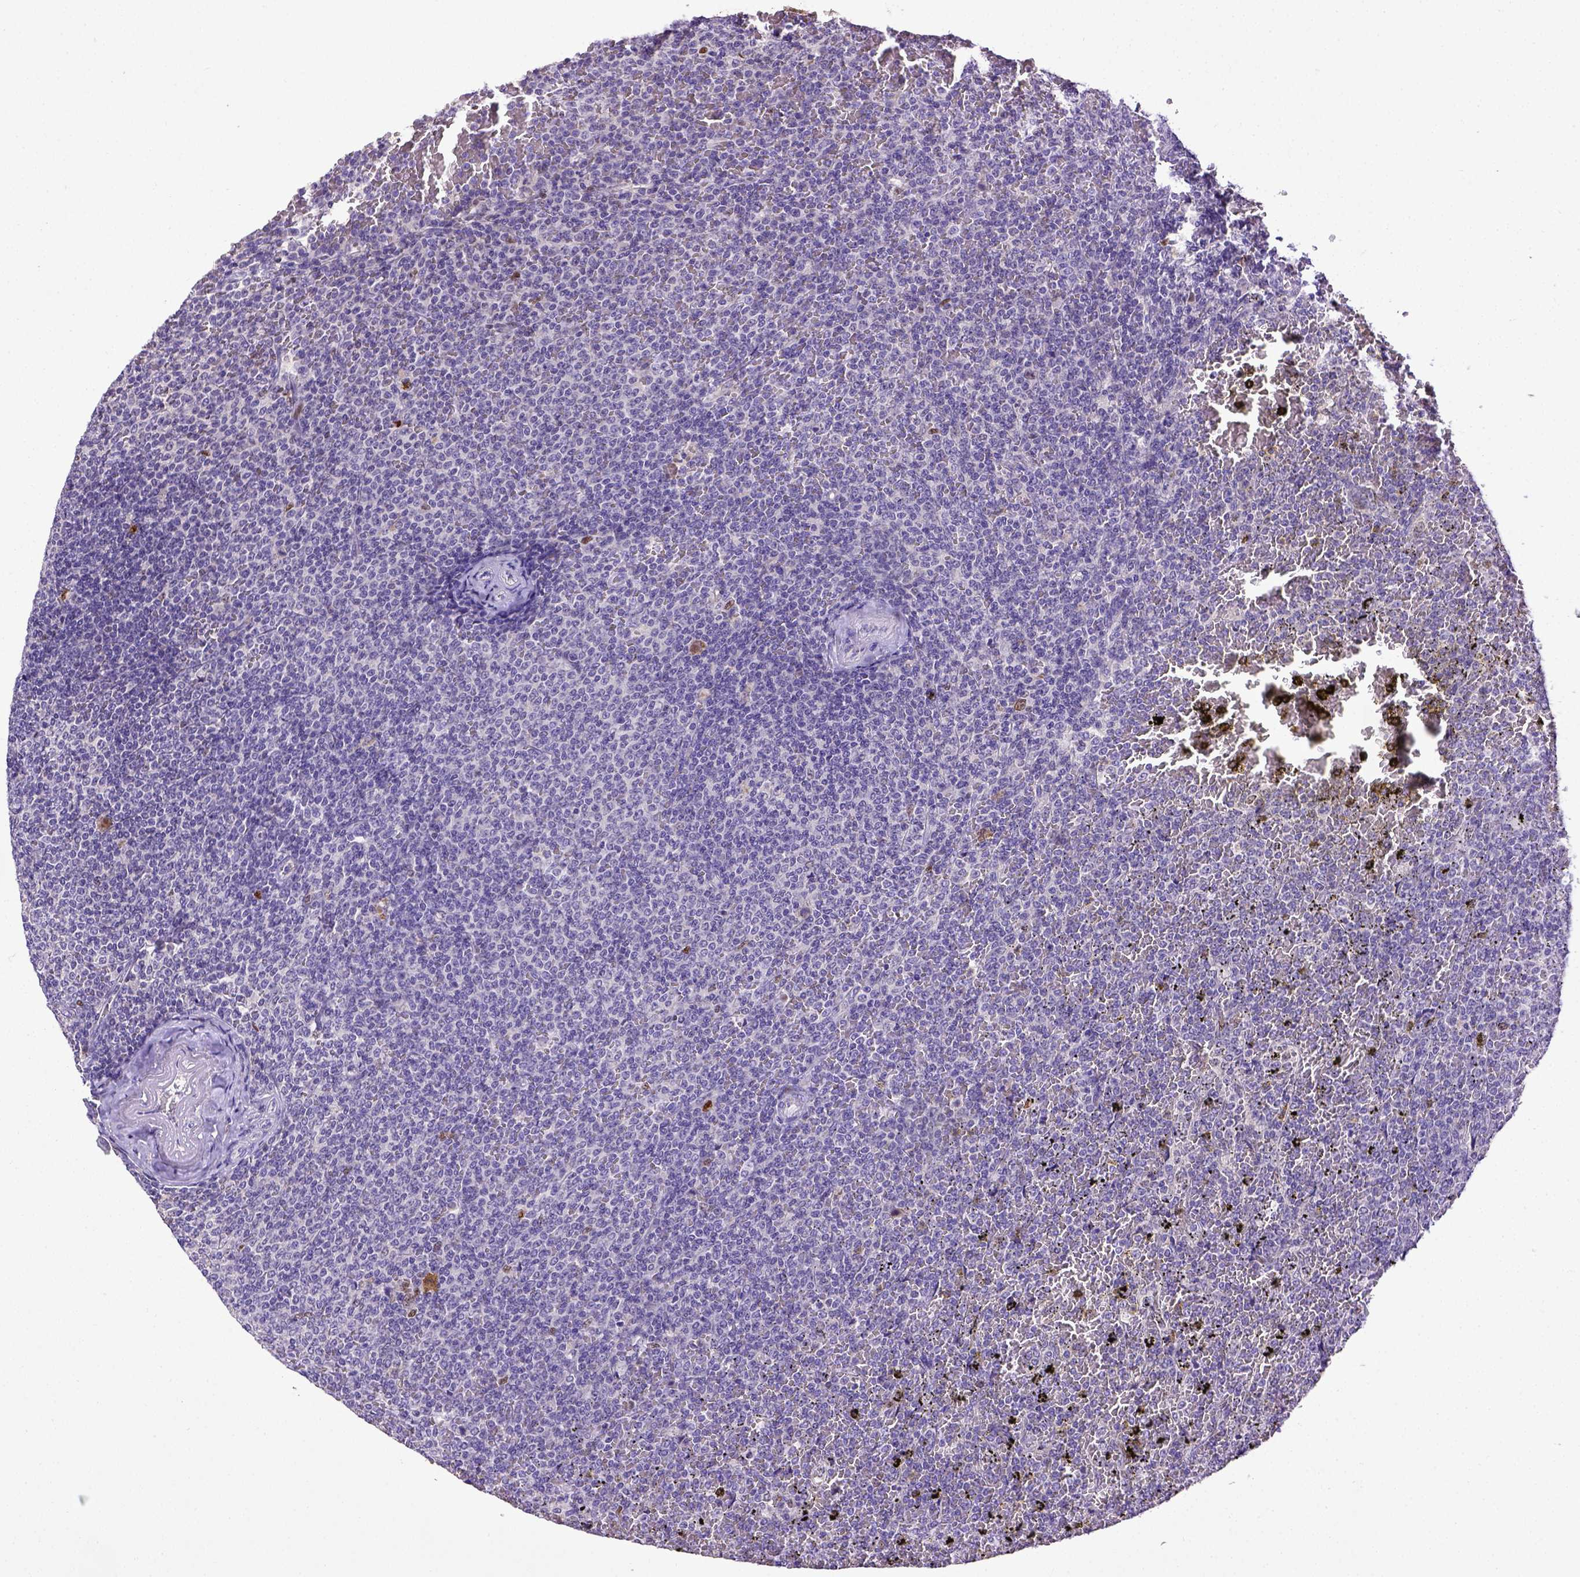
{"staining": {"intensity": "negative", "quantity": "none", "location": "none"}, "tissue": "lymphoma", "cell_type": "Tumor cells", "image_type": "cancer", "snomed": [{"axis": "morphology", "description": "Malignant lymphoma, non-Hodgkin's type, Low grade"}, {"axis": "topography", "description": "Spleen"}], "caption": "There is no significant staining in tumor cells of lymphoma.", "gene": "CDKN1A", "patient": {"sex": "female", "age": 77}}